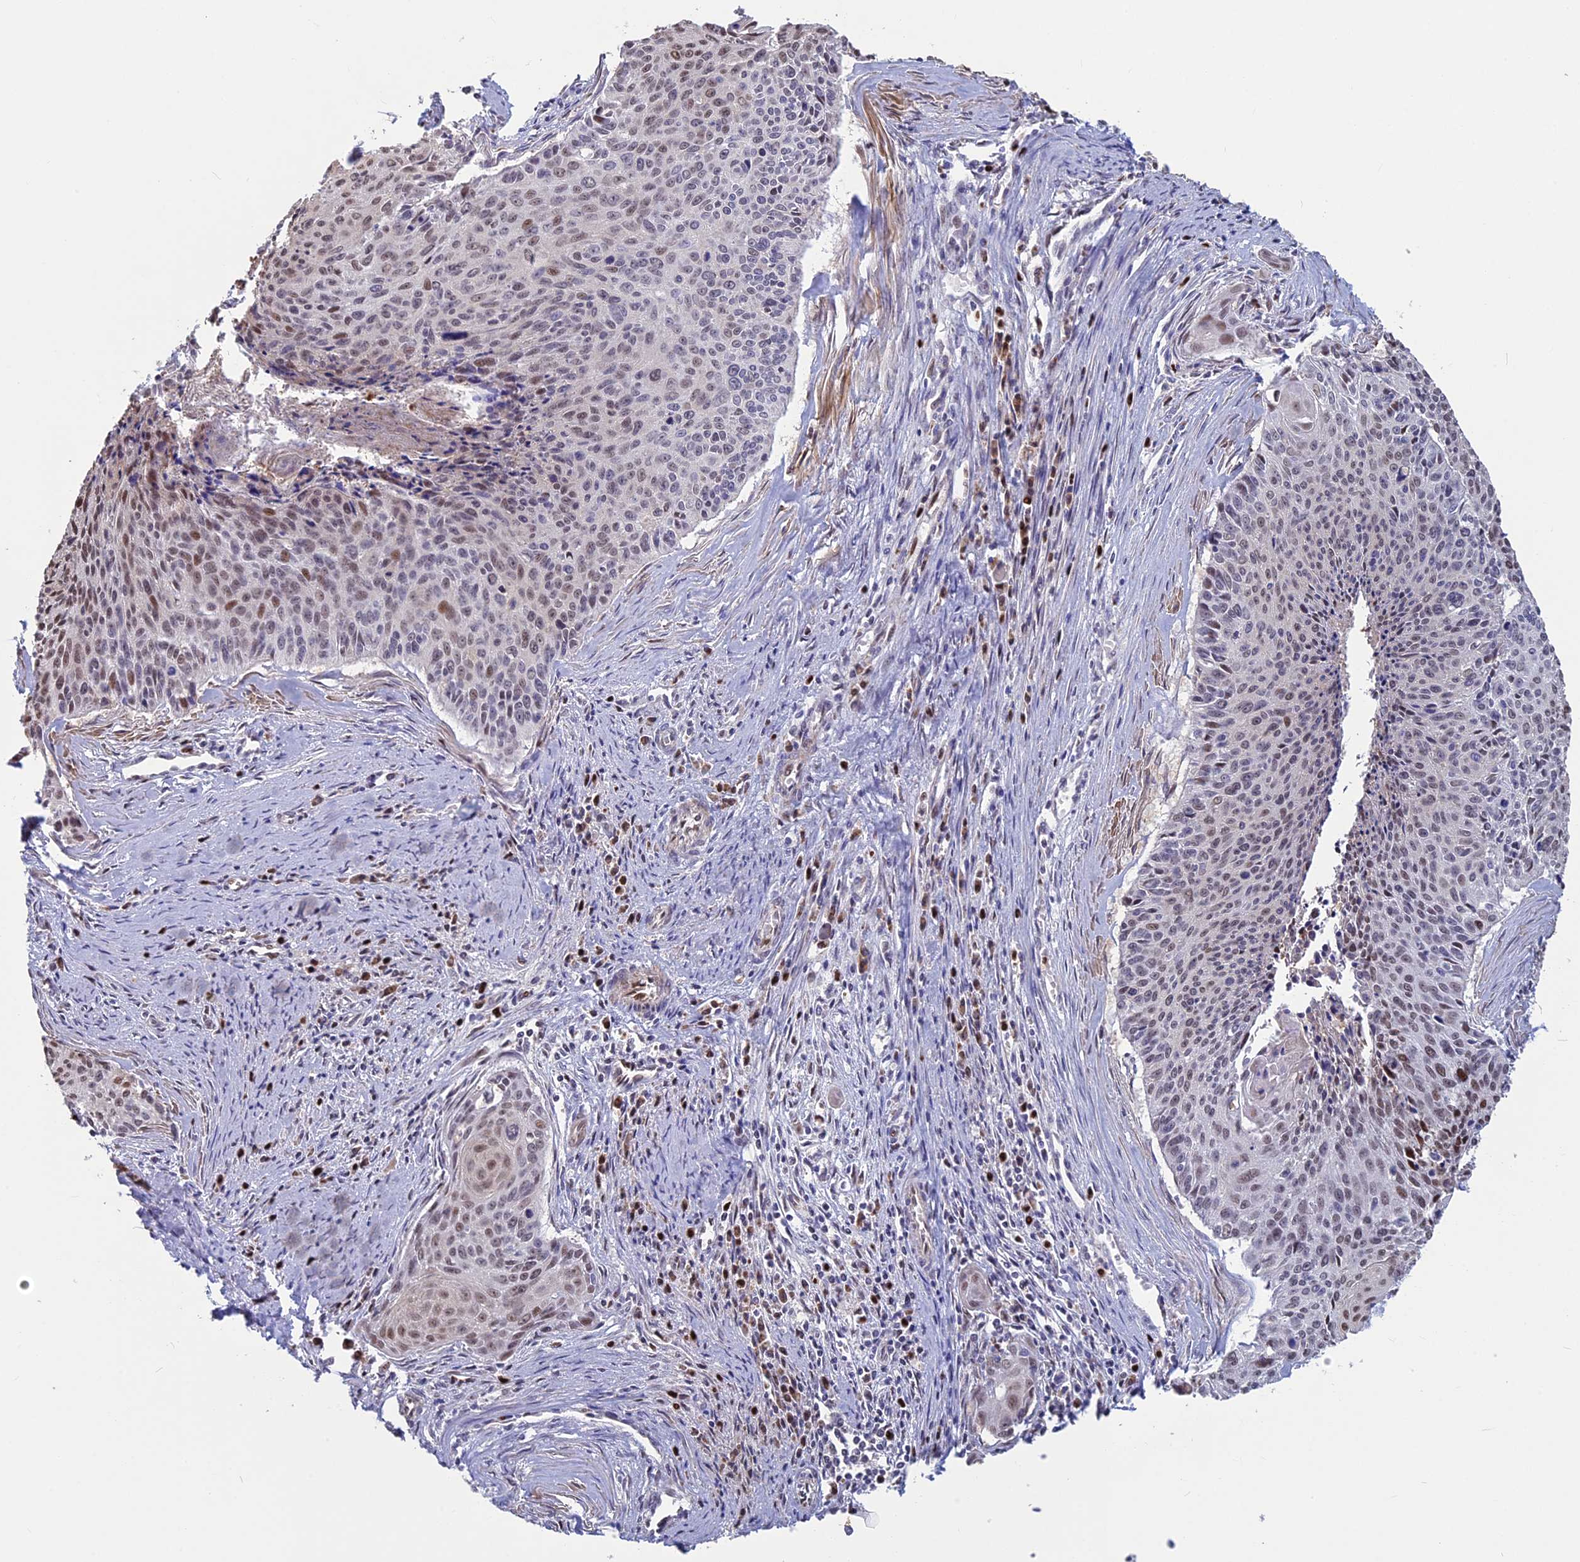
{"staining": {"intensity": "moderate", "quantity": "<25%", "location": "nuclear"}, "tissue": "cervical cancer", "cell_type": "Tumor cells", "image_type": "cancer", "snomed": [{"axis": "morphology", "description": "Squamous cell carcinoma, NOS"}, {"axis": "topography", "description": "Cervix"}], "caption": "IHC image of neoplastic tissue: cervical cancer (squamous cell carcinoma) stained using IHC displays low levels of moderate protein expression localized specifically in the nuclear of tumor cells, appearing as a nuclear brown color.", "gene": "ACSS1", "patient": {"sex": "female", "age": 55}}